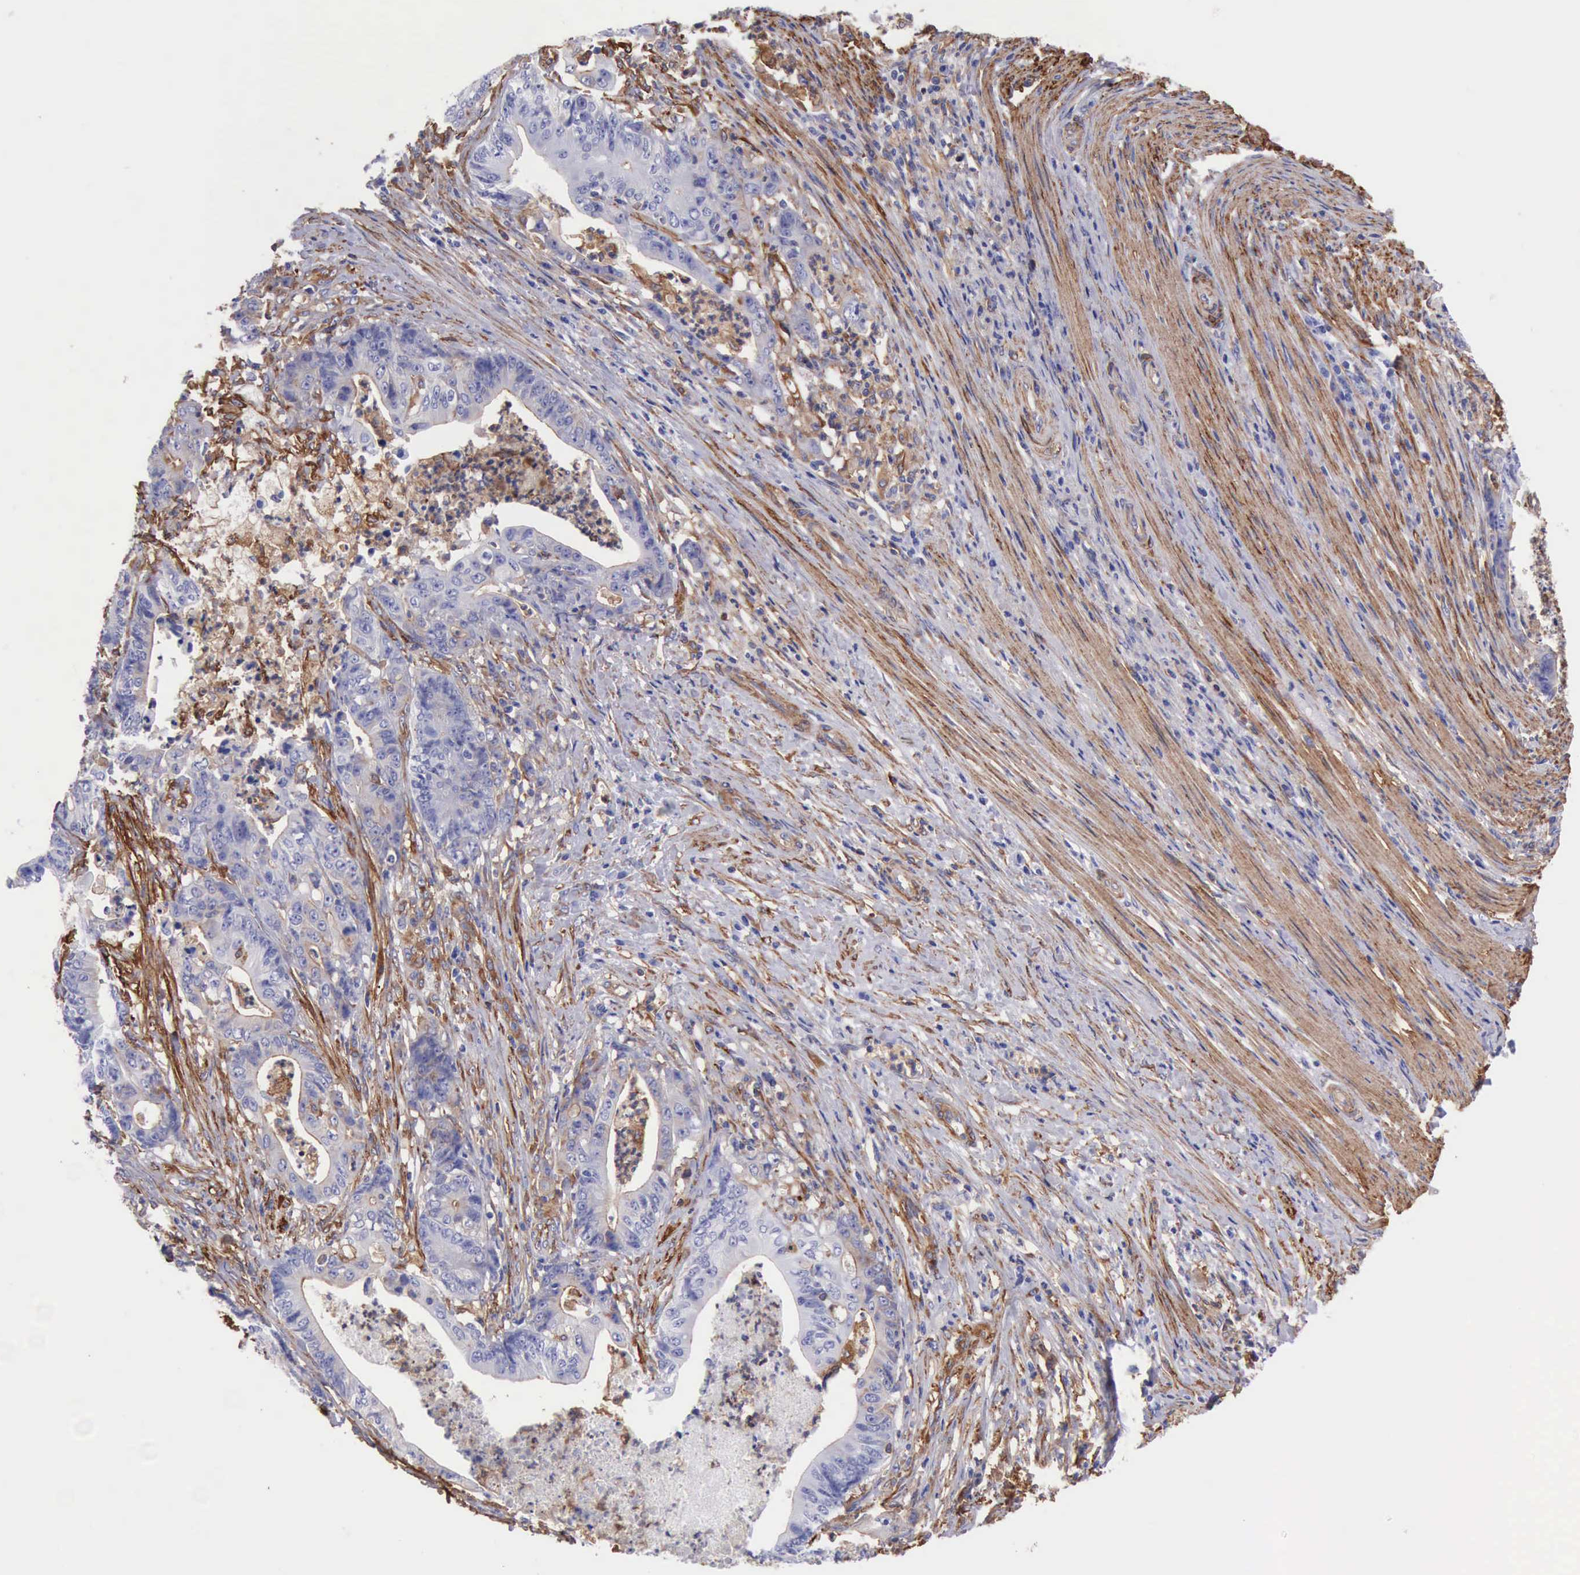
{"staining": {"intensity": "negative", "quantity": "none", "location": "none"}, "tissue": "stomach cancer", "cell_type": "Tumor cells", "image_type": "cancer", "snomed": [{"axis": "morphology", "description": "Adenocarcinoma, NOS"}, {"axis": "topography", "description": "Stomach, lower"}], "caption": "Tumor cells show no significant expression in stomach cancer.", "gene": "FLNA", "patient": {"sex": "female", "age": 86}}